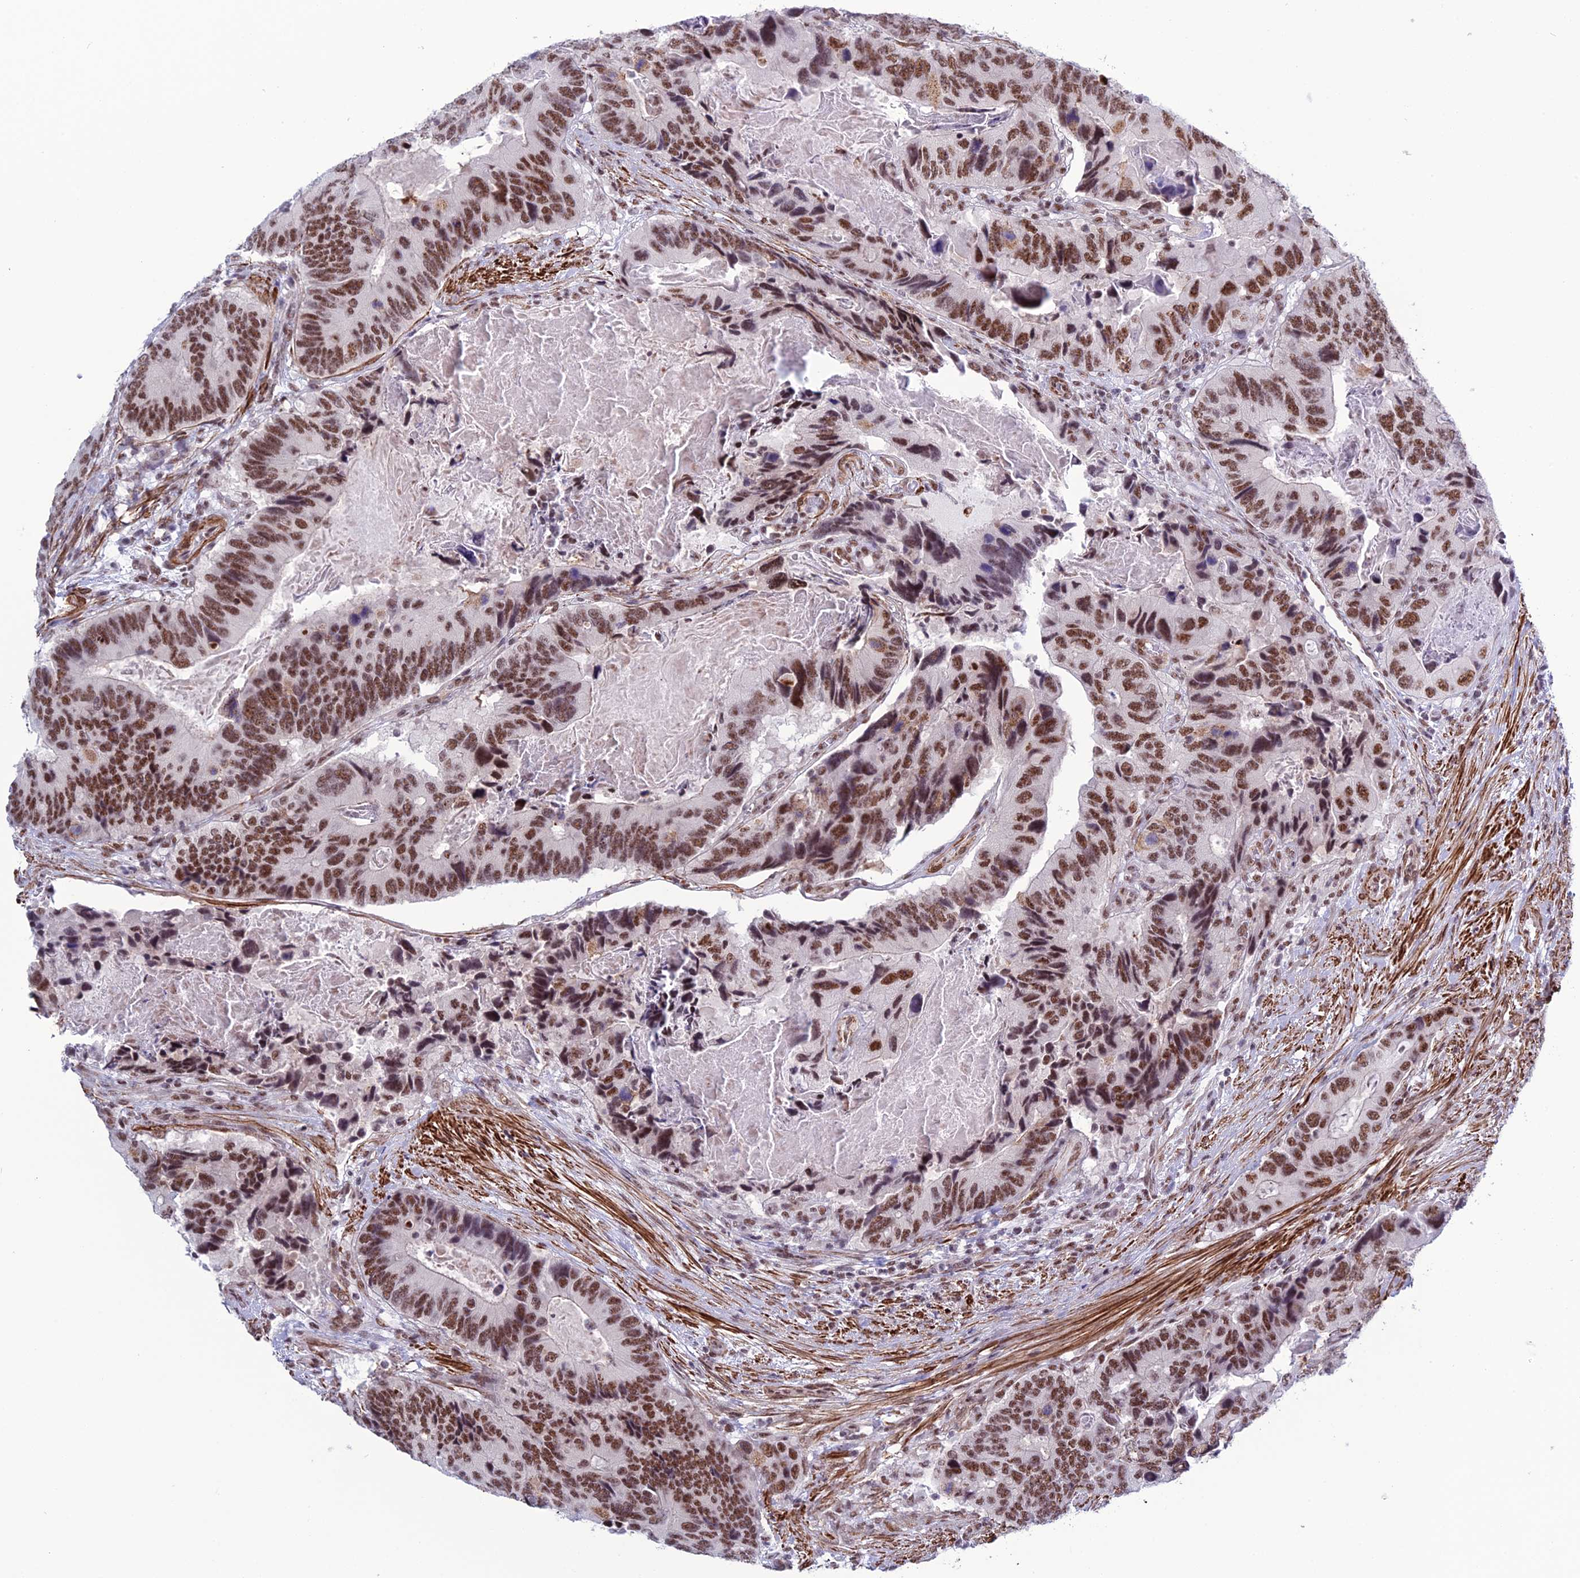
{"staining": {"intensity": "moderate", "quantity": ">75%", "location": "nuclear"}, "tissue": "colorectal cancer", "cell_type": "Tumor cells", "image_type": "cancer", "snomed": [{"axis": "morphology", "description": "Adenocarcinoma, NOS"}, {"axis": "topography", "description": "Colon"}], "caption": "DAB immunohistochemical staining of human colorectal cancer (adenocarcinoma) exhibits moderate nuclear protein expression in approximately >75% of tumor cells.", "gene": "U2AF1", "patient": {"sex": "male", "age": 84}}